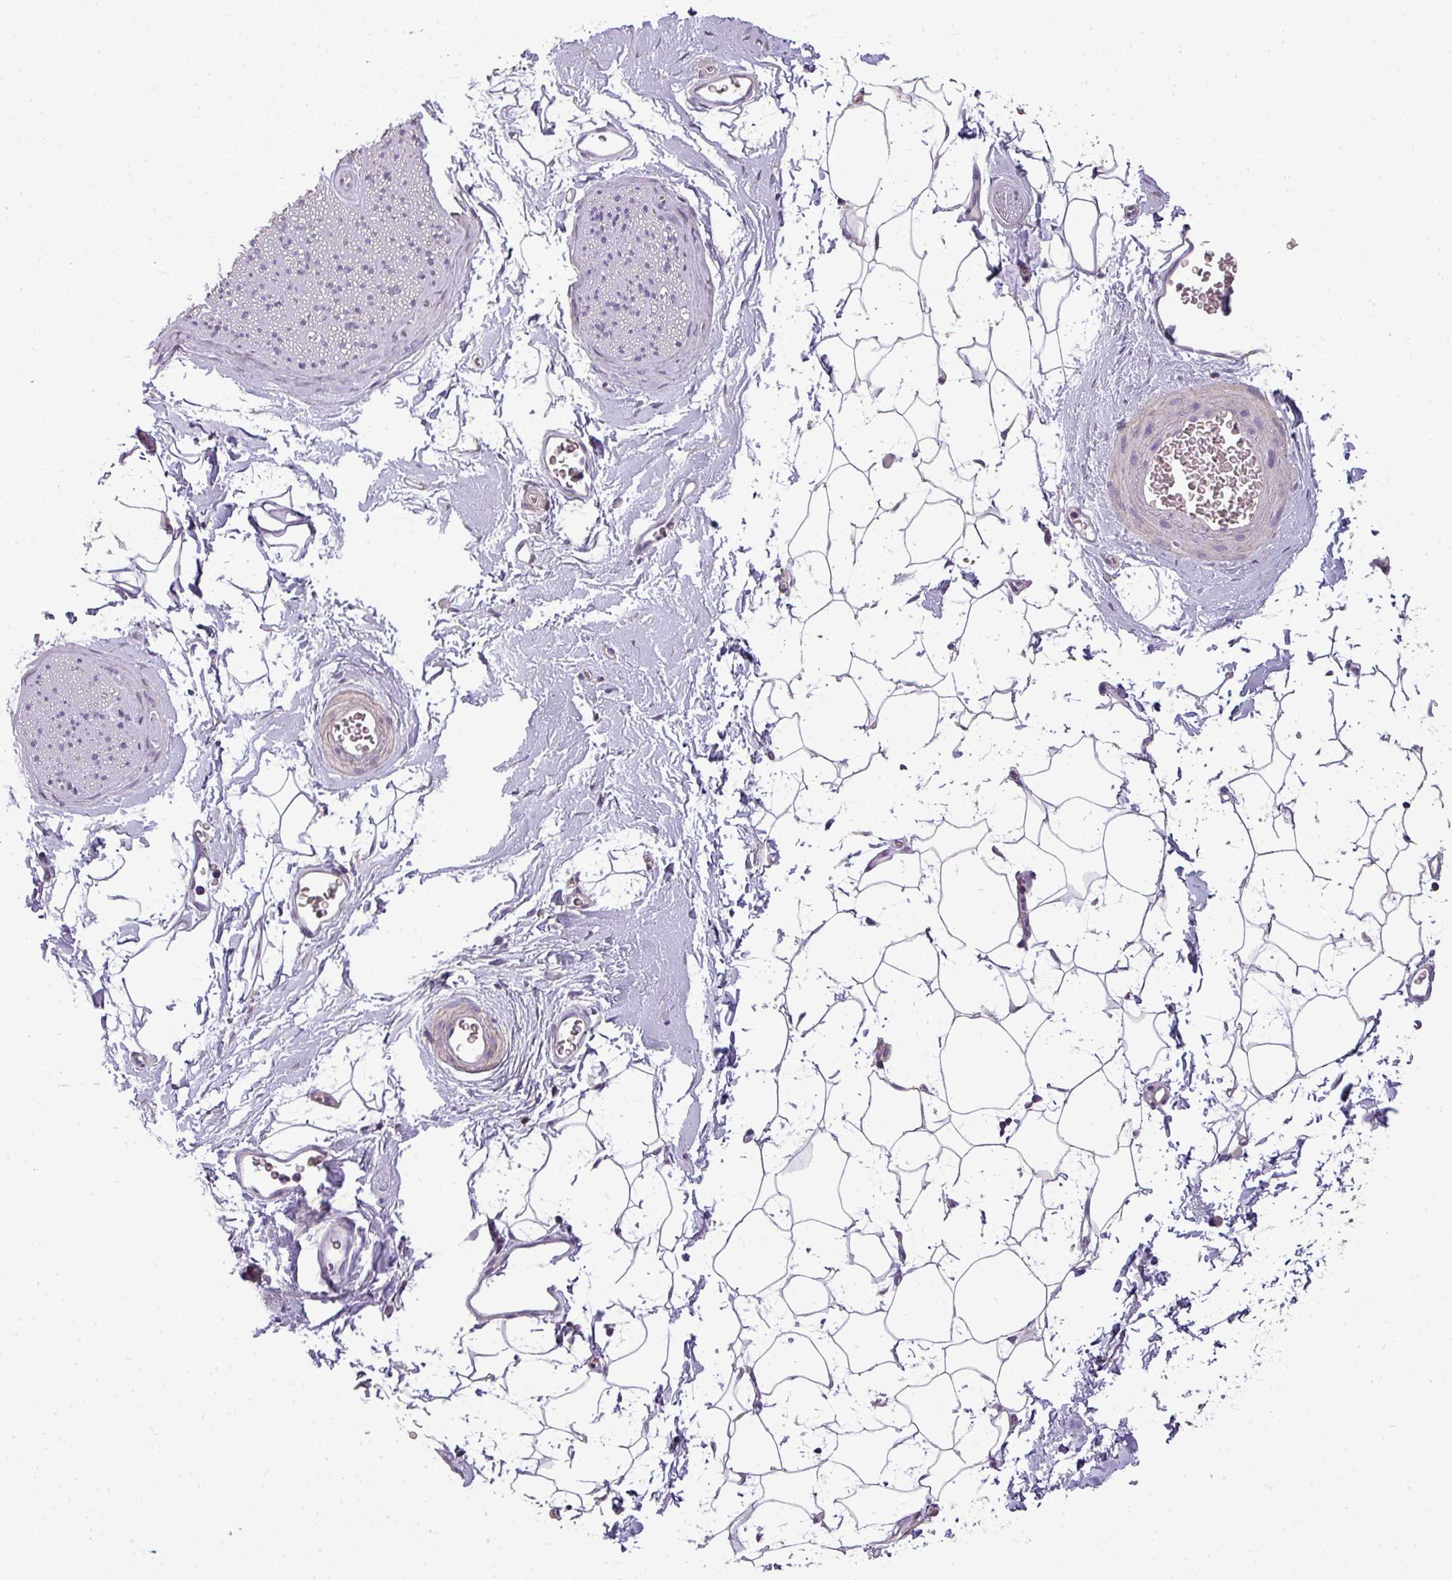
{"staining": {"intensity": "negative", "quantity": "none", "location": "none"}, "tissue": "adipose tissue", "cell_type": "Adipocytes", "image_type": "normal", "snomed": [{"axis": "morphology", "description": "Normal tissue, NOS"}, {"axis": "morphology", "description": "Adenocarcinoma, High grade"}, {"axis": "topography", "description": "Prostate"}, {"axis": "topography", "description": "Peripheral nerve tissue"}], "caption": "Adipocytes show no significant protein staining in benign adipose tissue.", "gene": "LY9", "patient": {"sex": "male", "age": 68}}